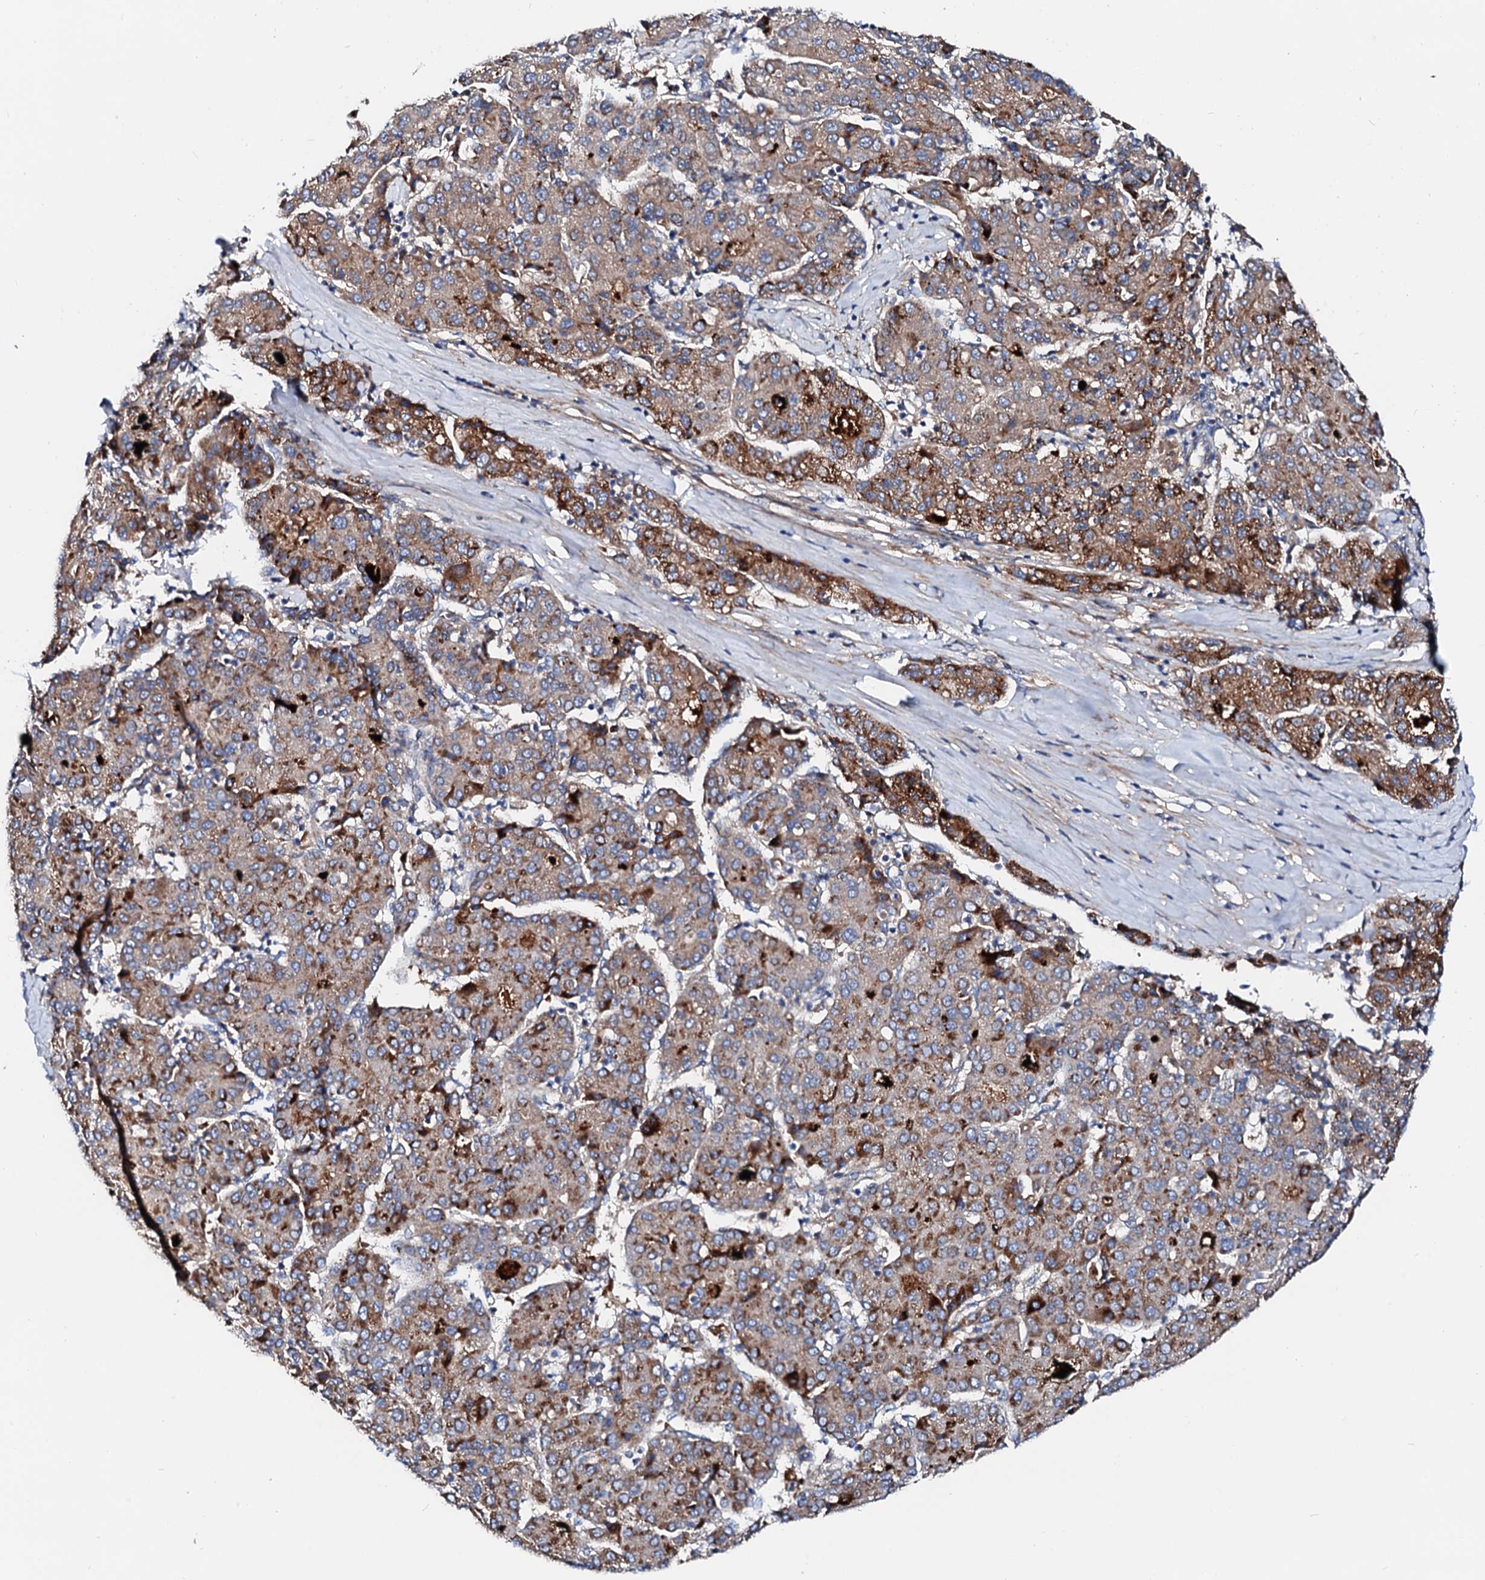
{"staining": {"intensity": "strong", "quantity": "<25%", "location": "cytoplasmic/membranous"}, "tissue": "liver cancer", "cell_type": "Tumor cells", "image_type": "cancer", "snomed": [{"axis": "morphology", "description": "Carcinoma, Hepatocellular, NOS"}, {"axis": "topography", "description": "Liver"}], "caption": "Strong cytoplasmic/membranous protein positivity is identified in approximately <25% of tumor cells in liver hepatocellular carcinoma. The staining was performed using DAB (3,3'-diaminobenzidine) to visualize the protein expression in brown, while the nuclei were stained in blue with hematoxylin (Magnification: 20x).", "gene": "SLC10A7", "patient": {"sex": "male", "age": 65}}